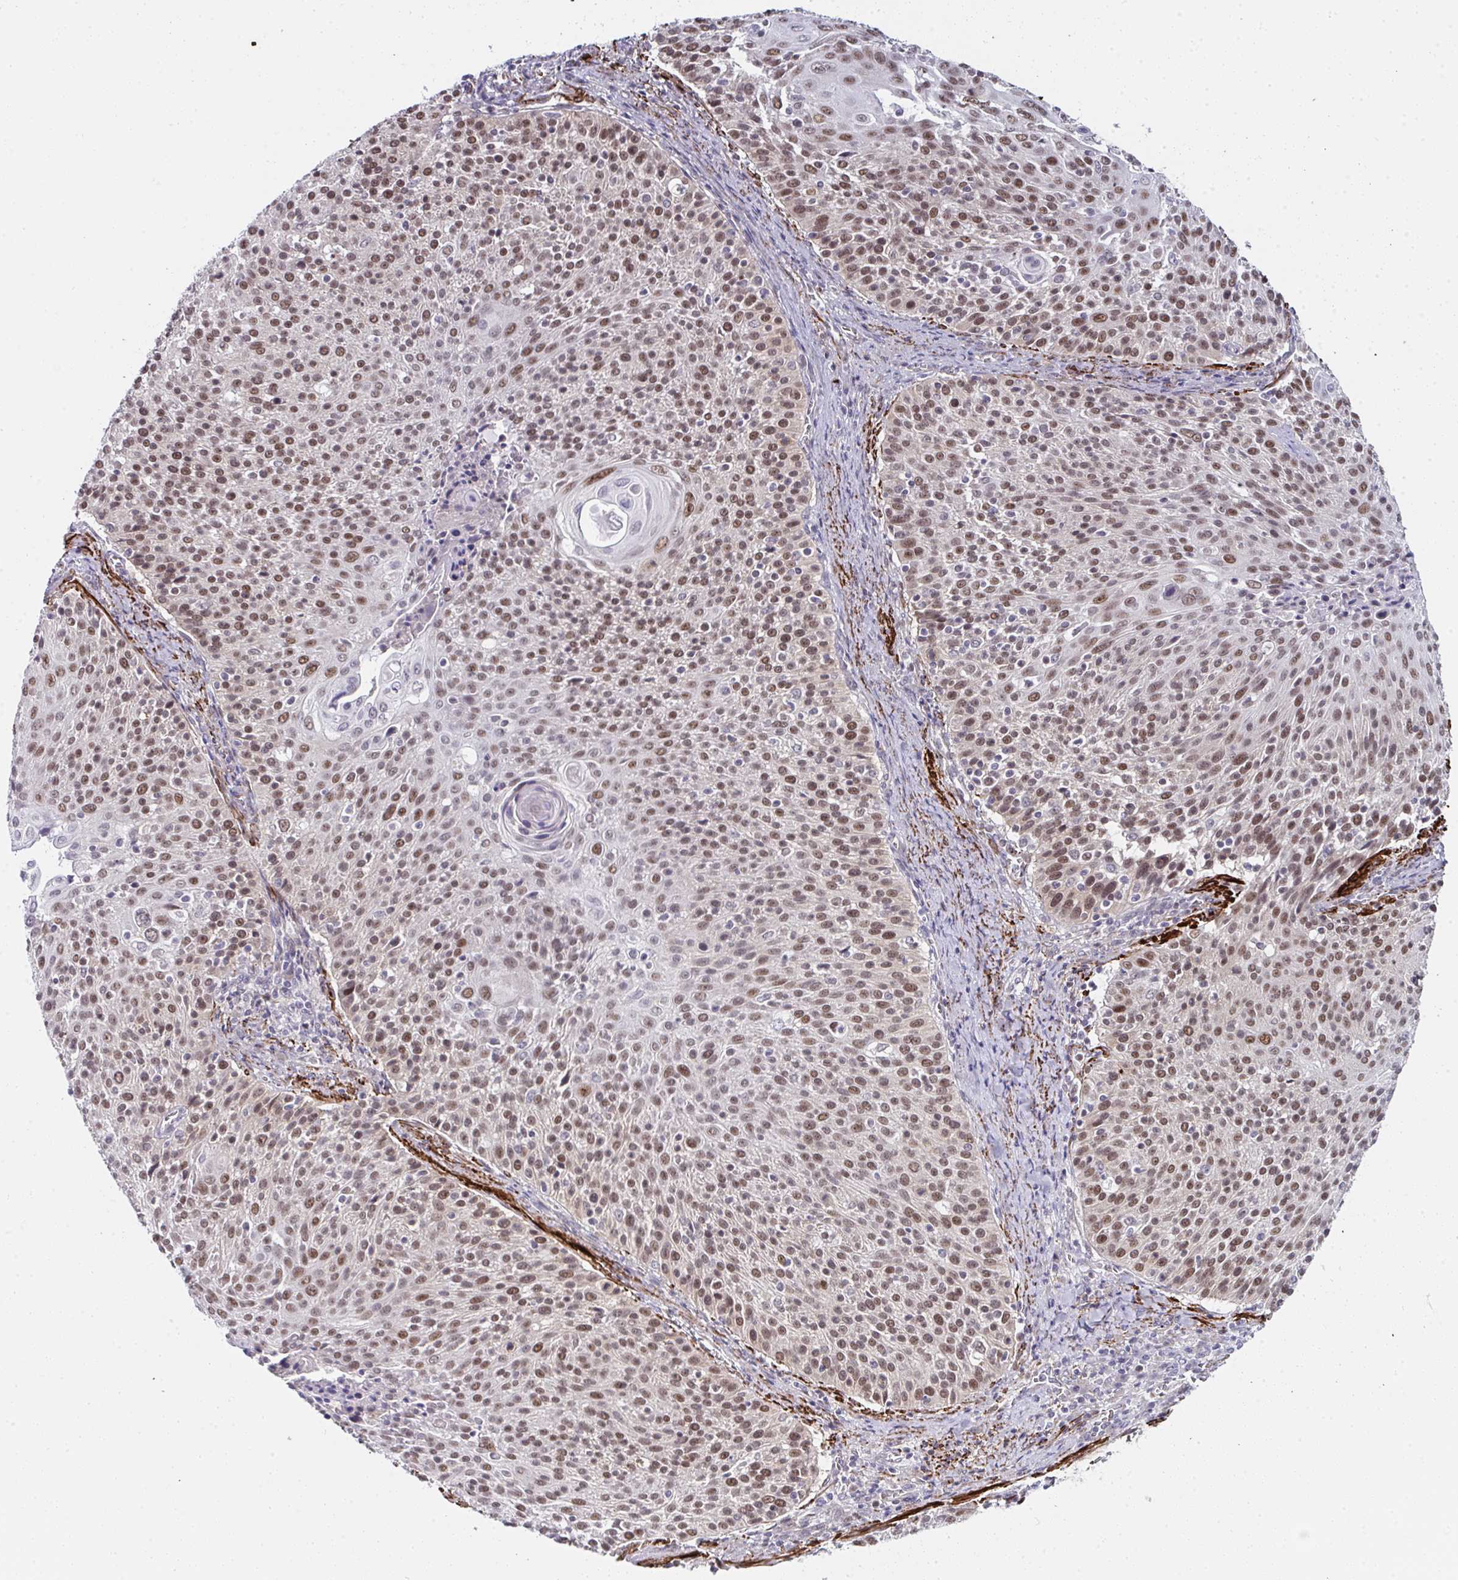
{"staining": {"intensity": "moderate", "quantity": ">75%", "location": "nuclear"}, "tissue": "cervical cancer", "cell_type": "Tumor cells", "image_type": "cancer", "snomed": [{"axis": "morphology", "description": "Squamous cell carcinoma, NOS"}, {"axis": "topography", "description": "Cervix"}], "caption": "Immunohistochemical staining of cervical cancer (squamous cell carcinoma) shows moderate nuclear protein positivity in about >75% of tumor cells.", "gene": "GINS2", "patient": {"sex": "female", "age": 31}}